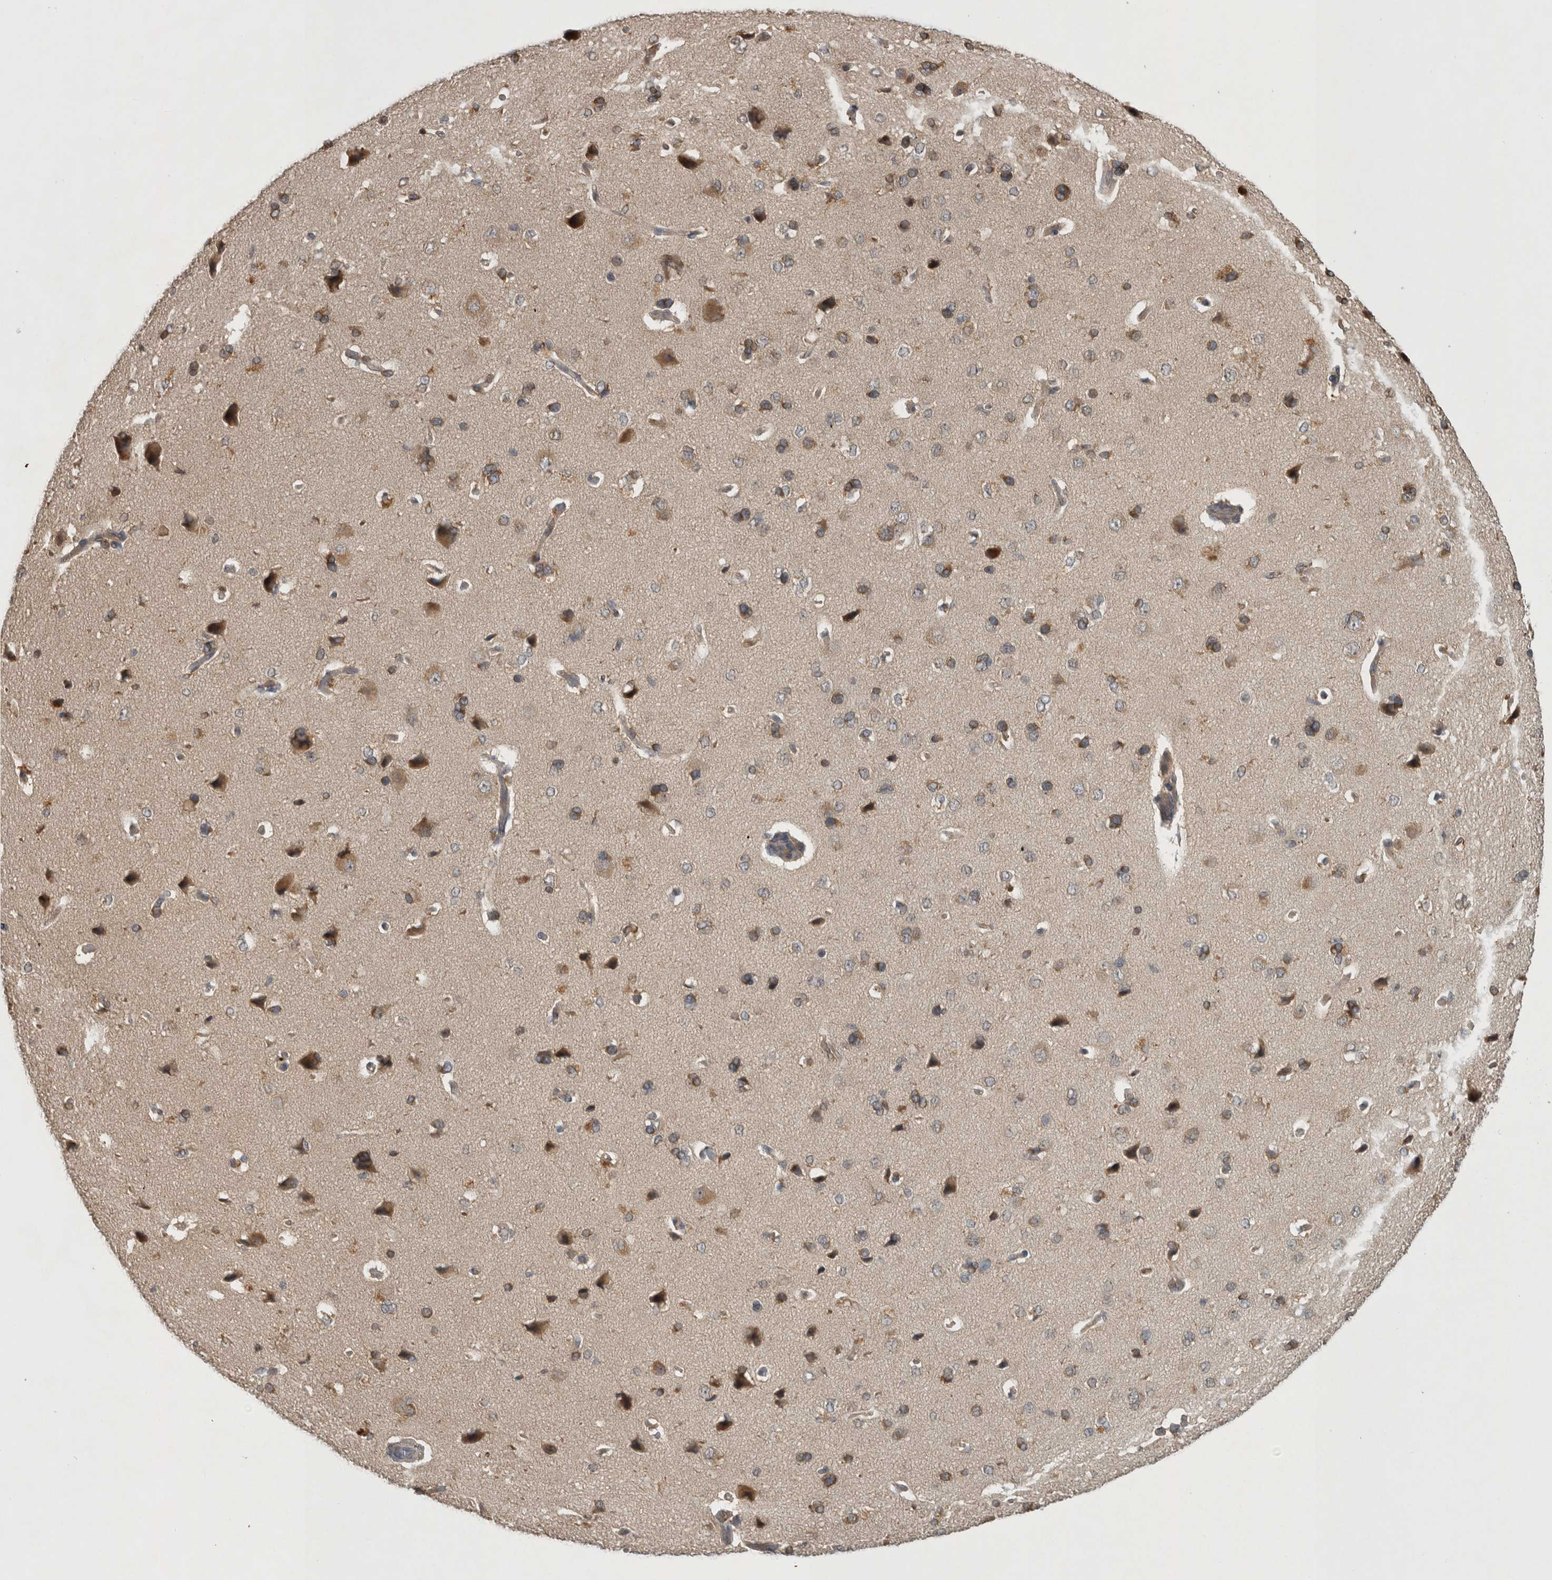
{"staining": {"intensity": "moderate", "quantity": ">75%", "location": "cytoplasmic/membranous"}, "tissue": "cerebral cortex", "cell_type": "Endothelial cells", "image_type": "normal", "snomed": [{"axis": "morphology", "description": "Normal tissue, NOS"}, {"axis": "topography", "description": "Cerebral cortex"}], "caption": "Protein expression analysis of normal human cerebral cortex reveals moderate cytoplasmic/membranous positivity in approximately >75% of endothelial cells. Immunohistochemistry (ihc) stains the protein in brown and the nuclei are stained blue.", "gene": "TRMT61B", "patient": {"sex": "male", "age": 62}}